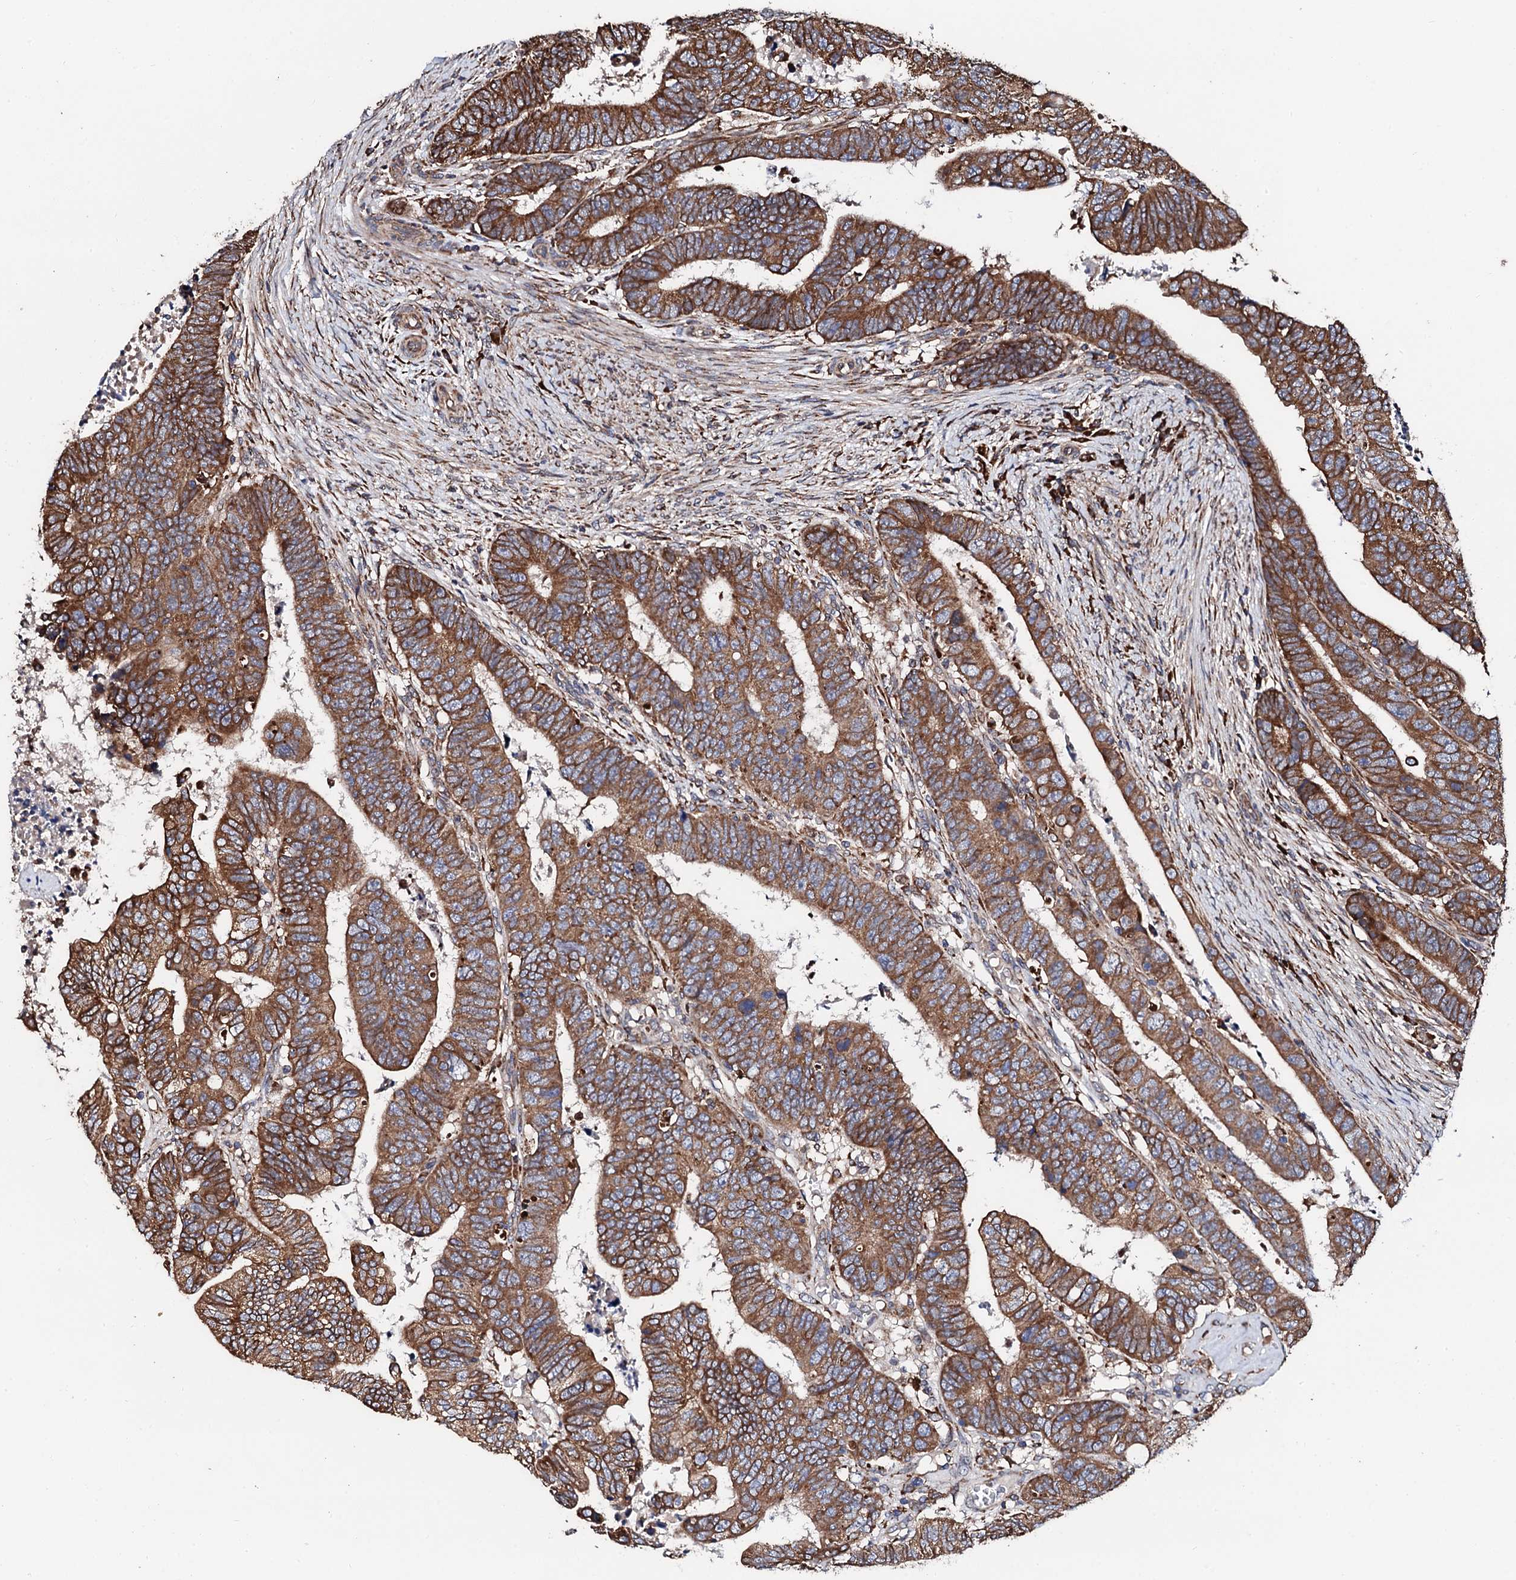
{"staining": {"intensity": "strong", "quantity": ">75%", "location": "cytoplasmic/membranous"}, "tissue": "colorectal cancer", "cell_type": "Tumor cells", "image_type": "cancer", "snomed": [{"axis": "morphology", "description": "Normal tissue, NOS"}, {"axis": "morphology", "description": "Adenocarcinoma, NOS"}, {"axis": "topography", "description": "Rectum"}], "caption": "This photomicrograph reveals IHC staining of human colorectal cancer (adenocarcinoma), with high strong cytoplasmic/membranous positivity in about >75% of tumor cells.", "gene": "CKAP5", "patient": {"sex": "female", "age": 65}}